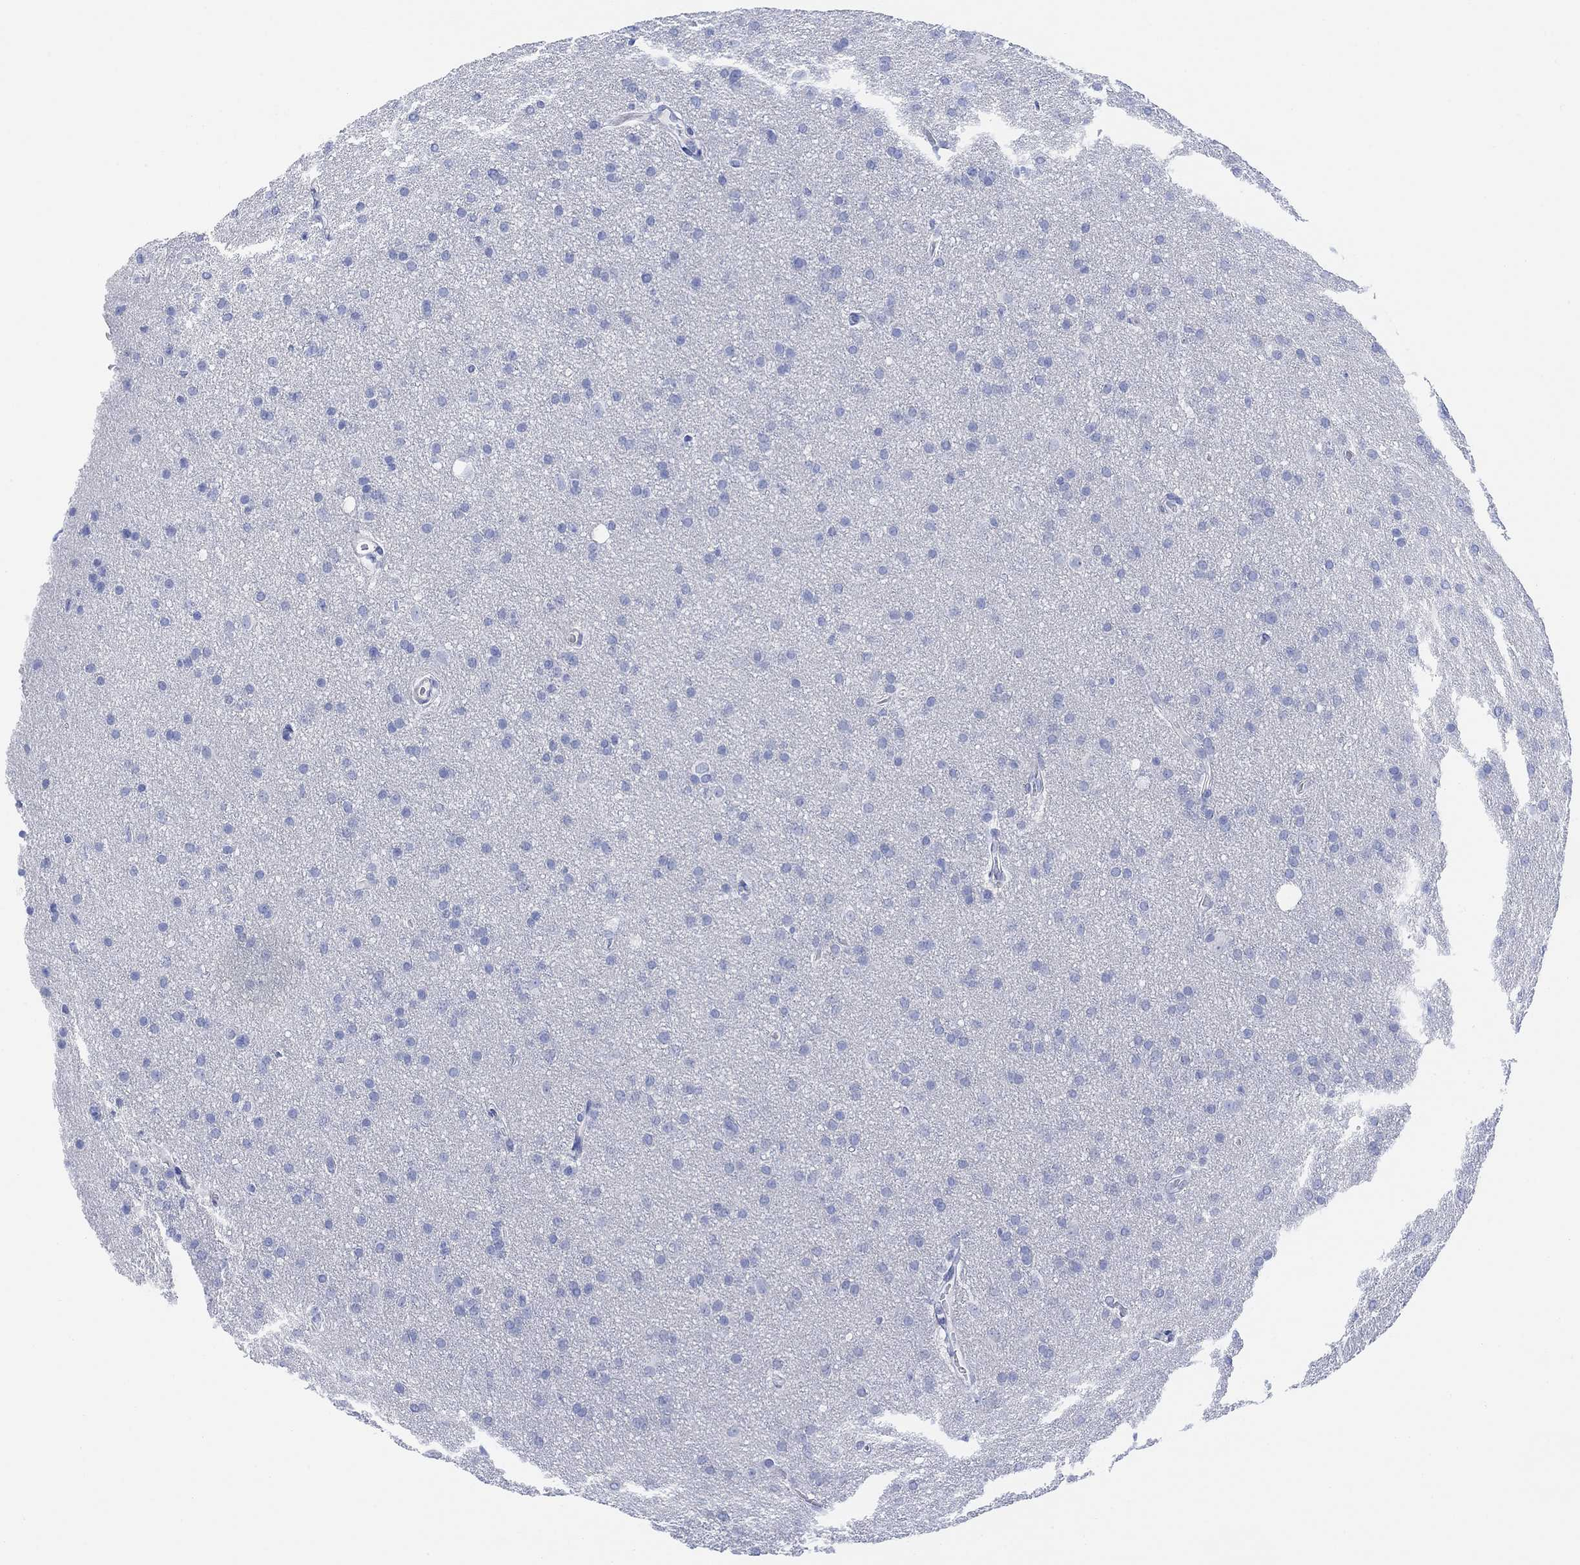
{"staining": {"intensity": "negative", "quantity": "none", "location": "none"}, "tissue": "glioma", "cell_type": "Tumor cells", "image_type": "cancer", "snomed": [{"axis": "morphology", "description": "Glioma, malignant, Low grade"}, {"axis": "topography", "description": "Brain"}], "caption": "A high-resolution image shows immunohistochemistry staining of malignant low-grade glioma, which demonstrates no significant expression in tumor cells. (Stains: DAB immunohistochemistry with hematoxylin counter stain, Microscopy: brightfield microscopy at high magnification).", "gene": "GNG13", "patient": {"sex": "female", "age": 32}}